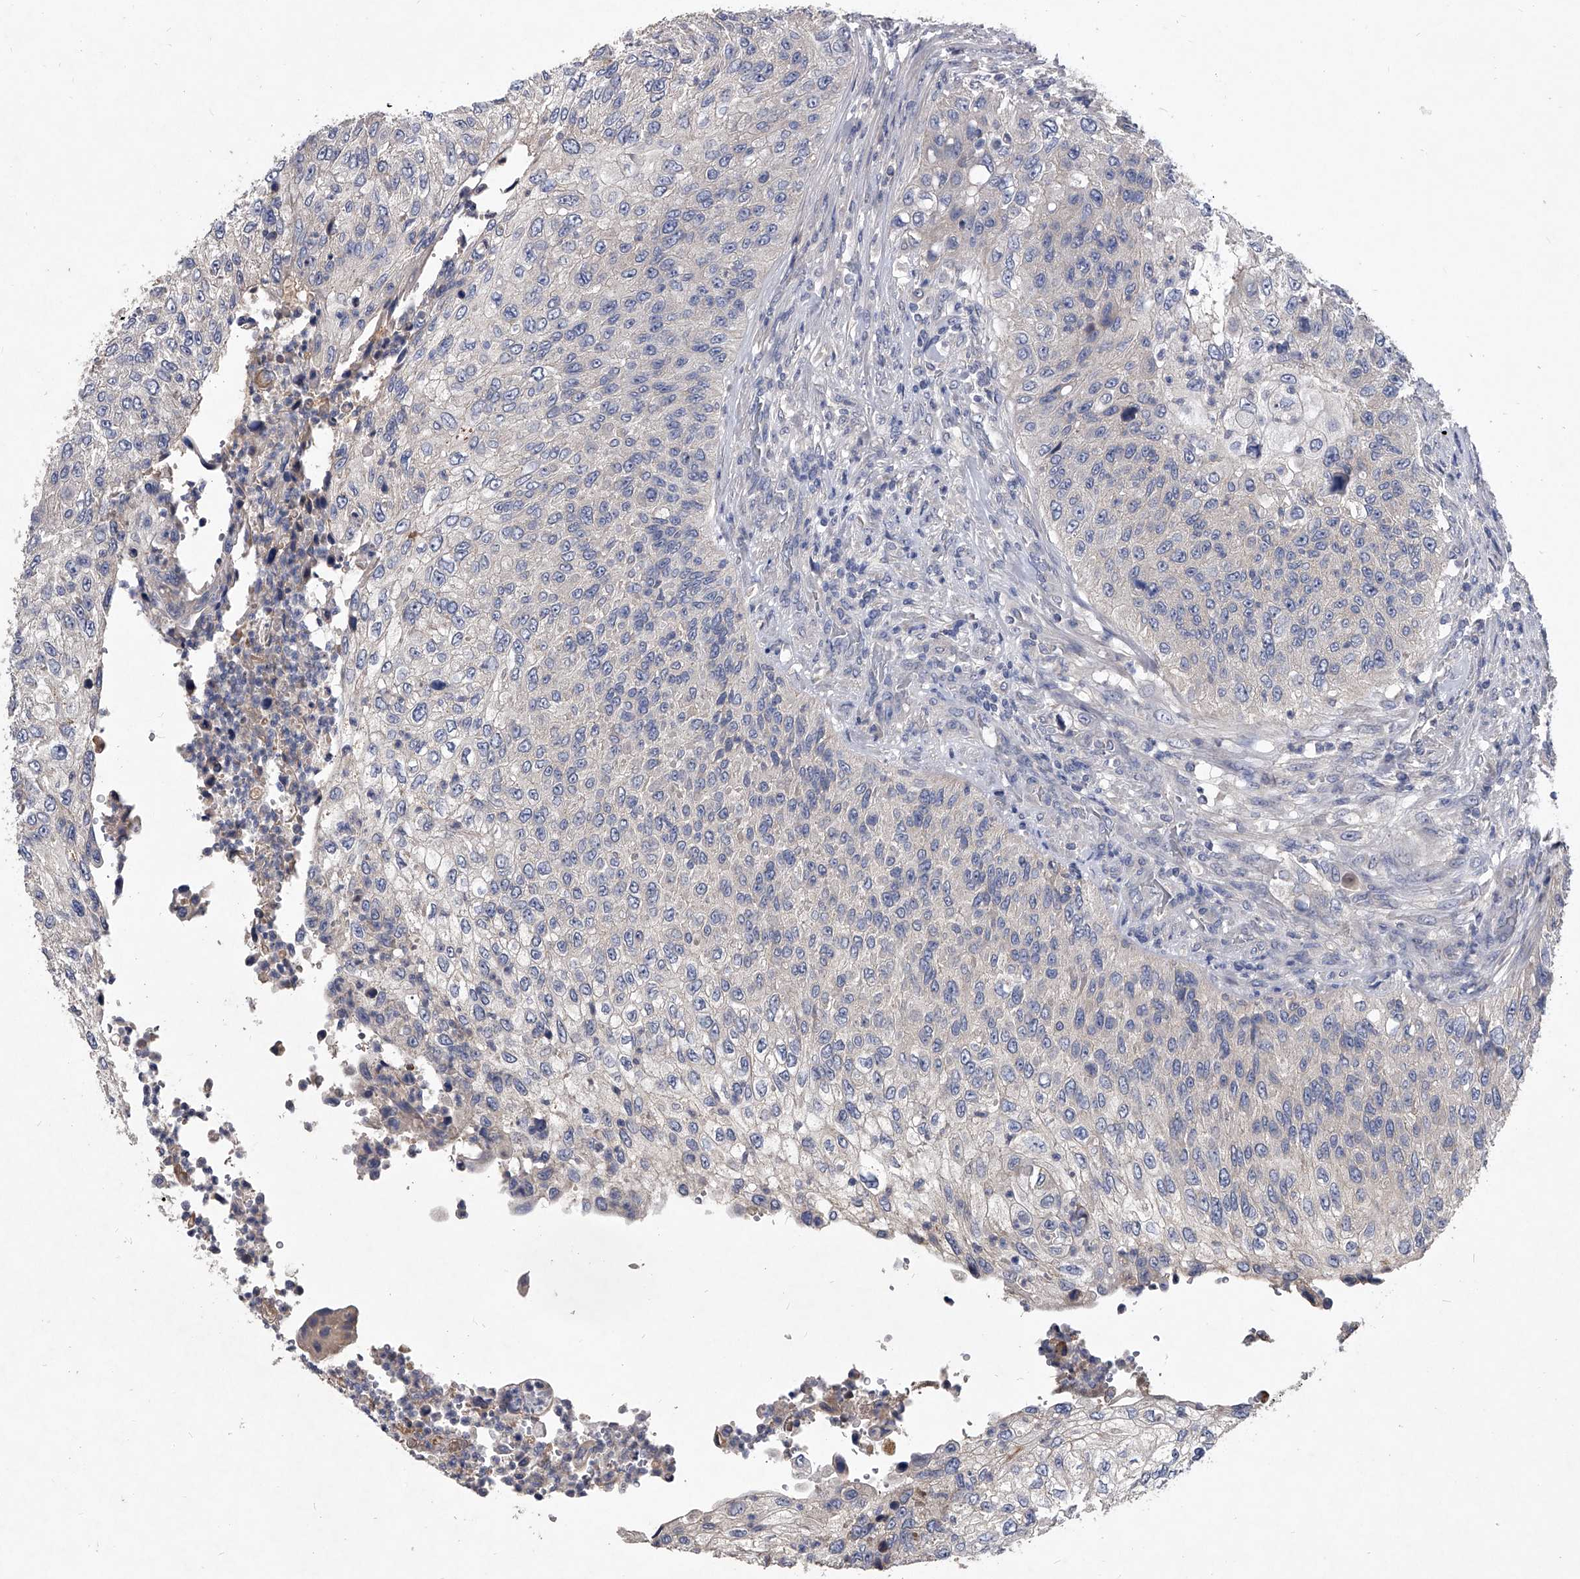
{"staining": {"intensity": "negative", "quantity": "none", "location": "none"}, "tissue": "urothelial cancer", "cell_type": "Tumor cells", "image_type": "cancer", "snomed": [{"axis": "morphology", "description": "Urothelial carcinoma, High grade"}, {"axis": "topography", "description": "Urinary bladder"}], "caption": "Urothelial cancer stained for a protein using IHC demonstrates no staining tumor cells.", "gene": "C5", "patient": {"sex": "female", "age": 60}}